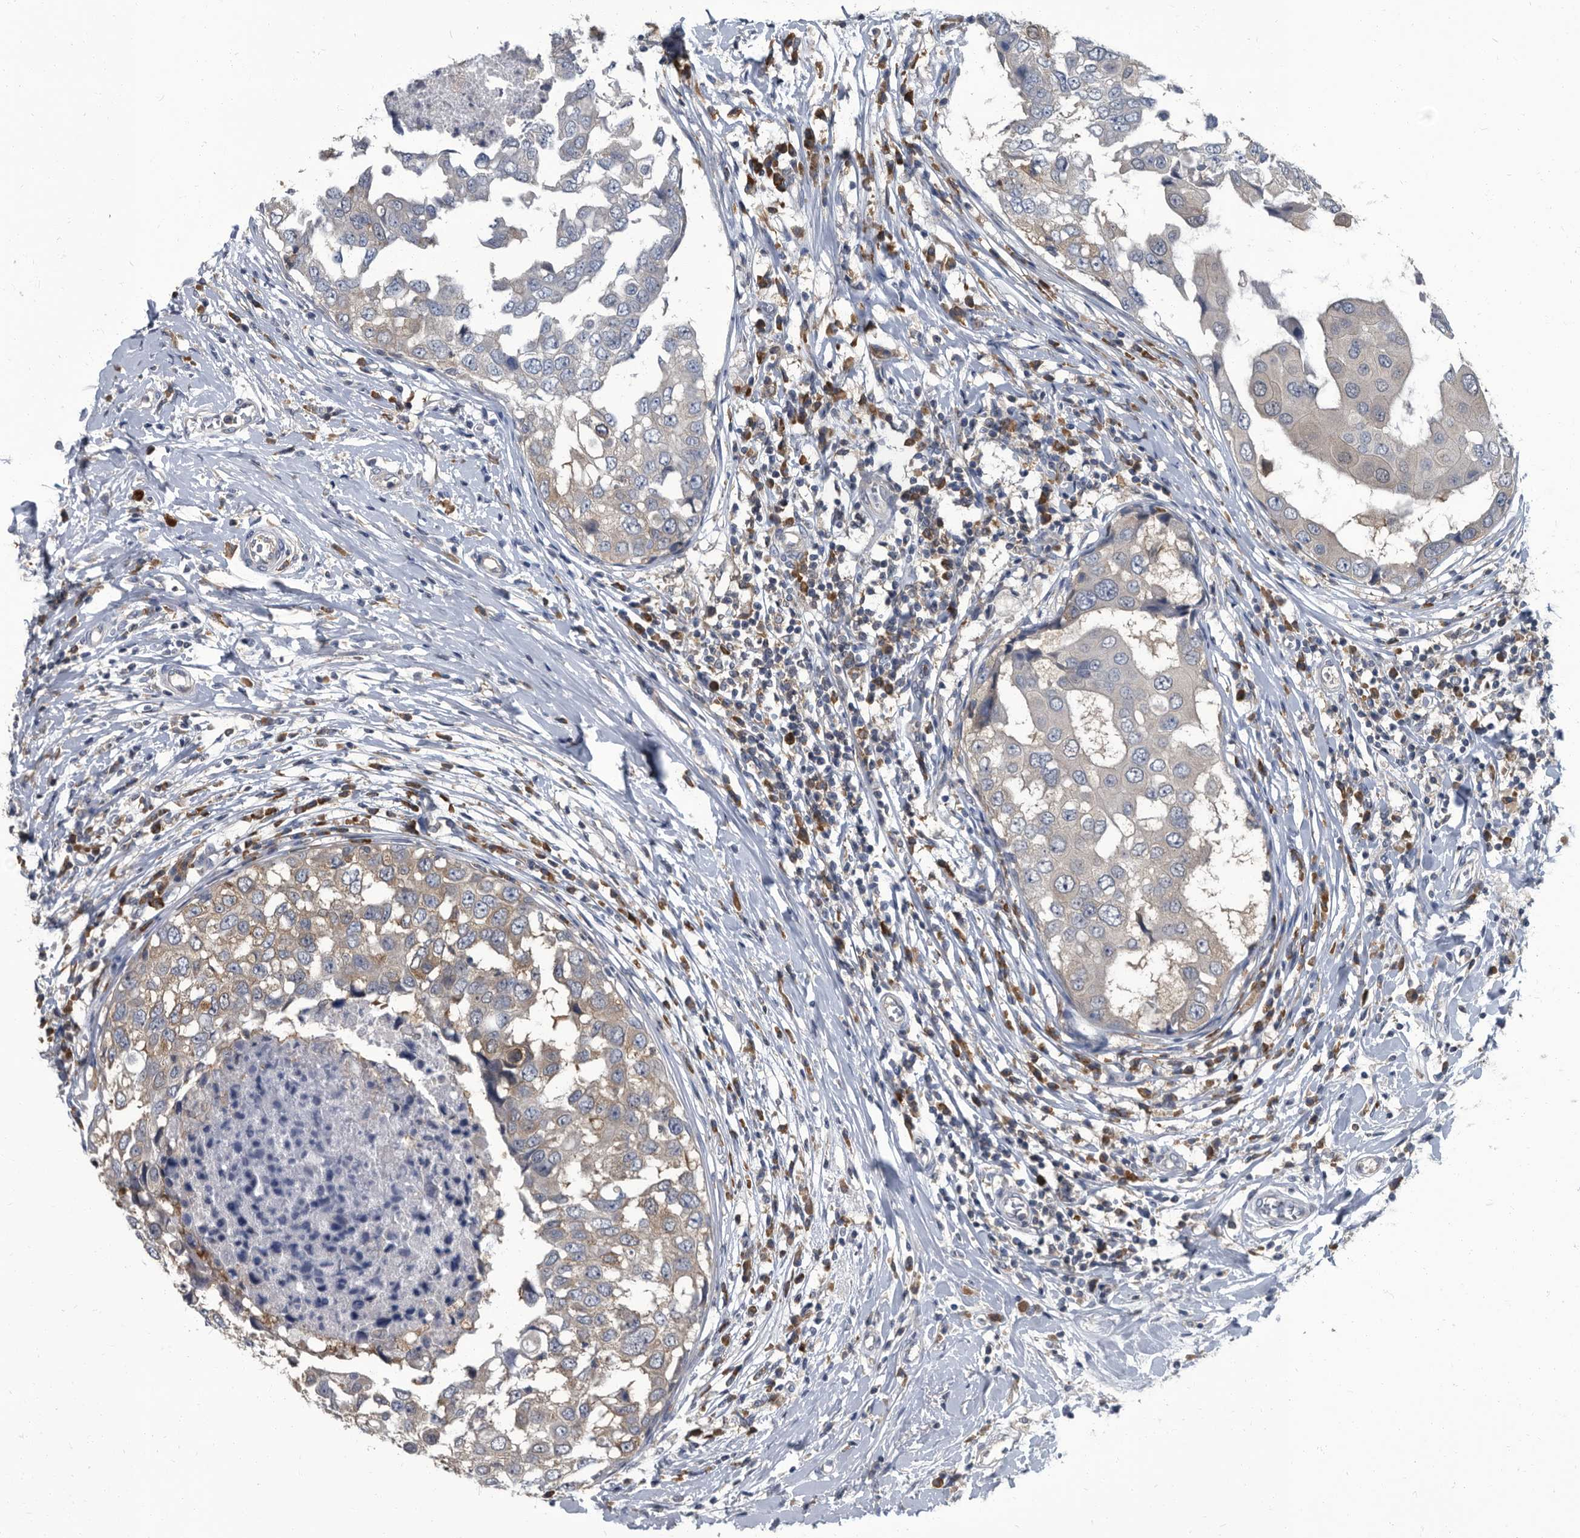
{"staining": {"intensity": "weak", "quantity": "25%-75%", "location": "cytoplasmic/membranous"}, "tissue": "breast cancer", "cell_type": "Tumor cells", "image_type": "cancer", "snomed": [{"axis": "morphology", "description": "Duct carcinoma"}, {"axis": "topography", "description": "Breast"}], "caption": "Tumor cells demonstrate weak cytoplasmic/membranous positivity in about 25%-75% of cells in breast cancer (infiltrating ductal carcinoma).", "gene": "CDV3", "patient": {"sex": "female", "age": 27}}